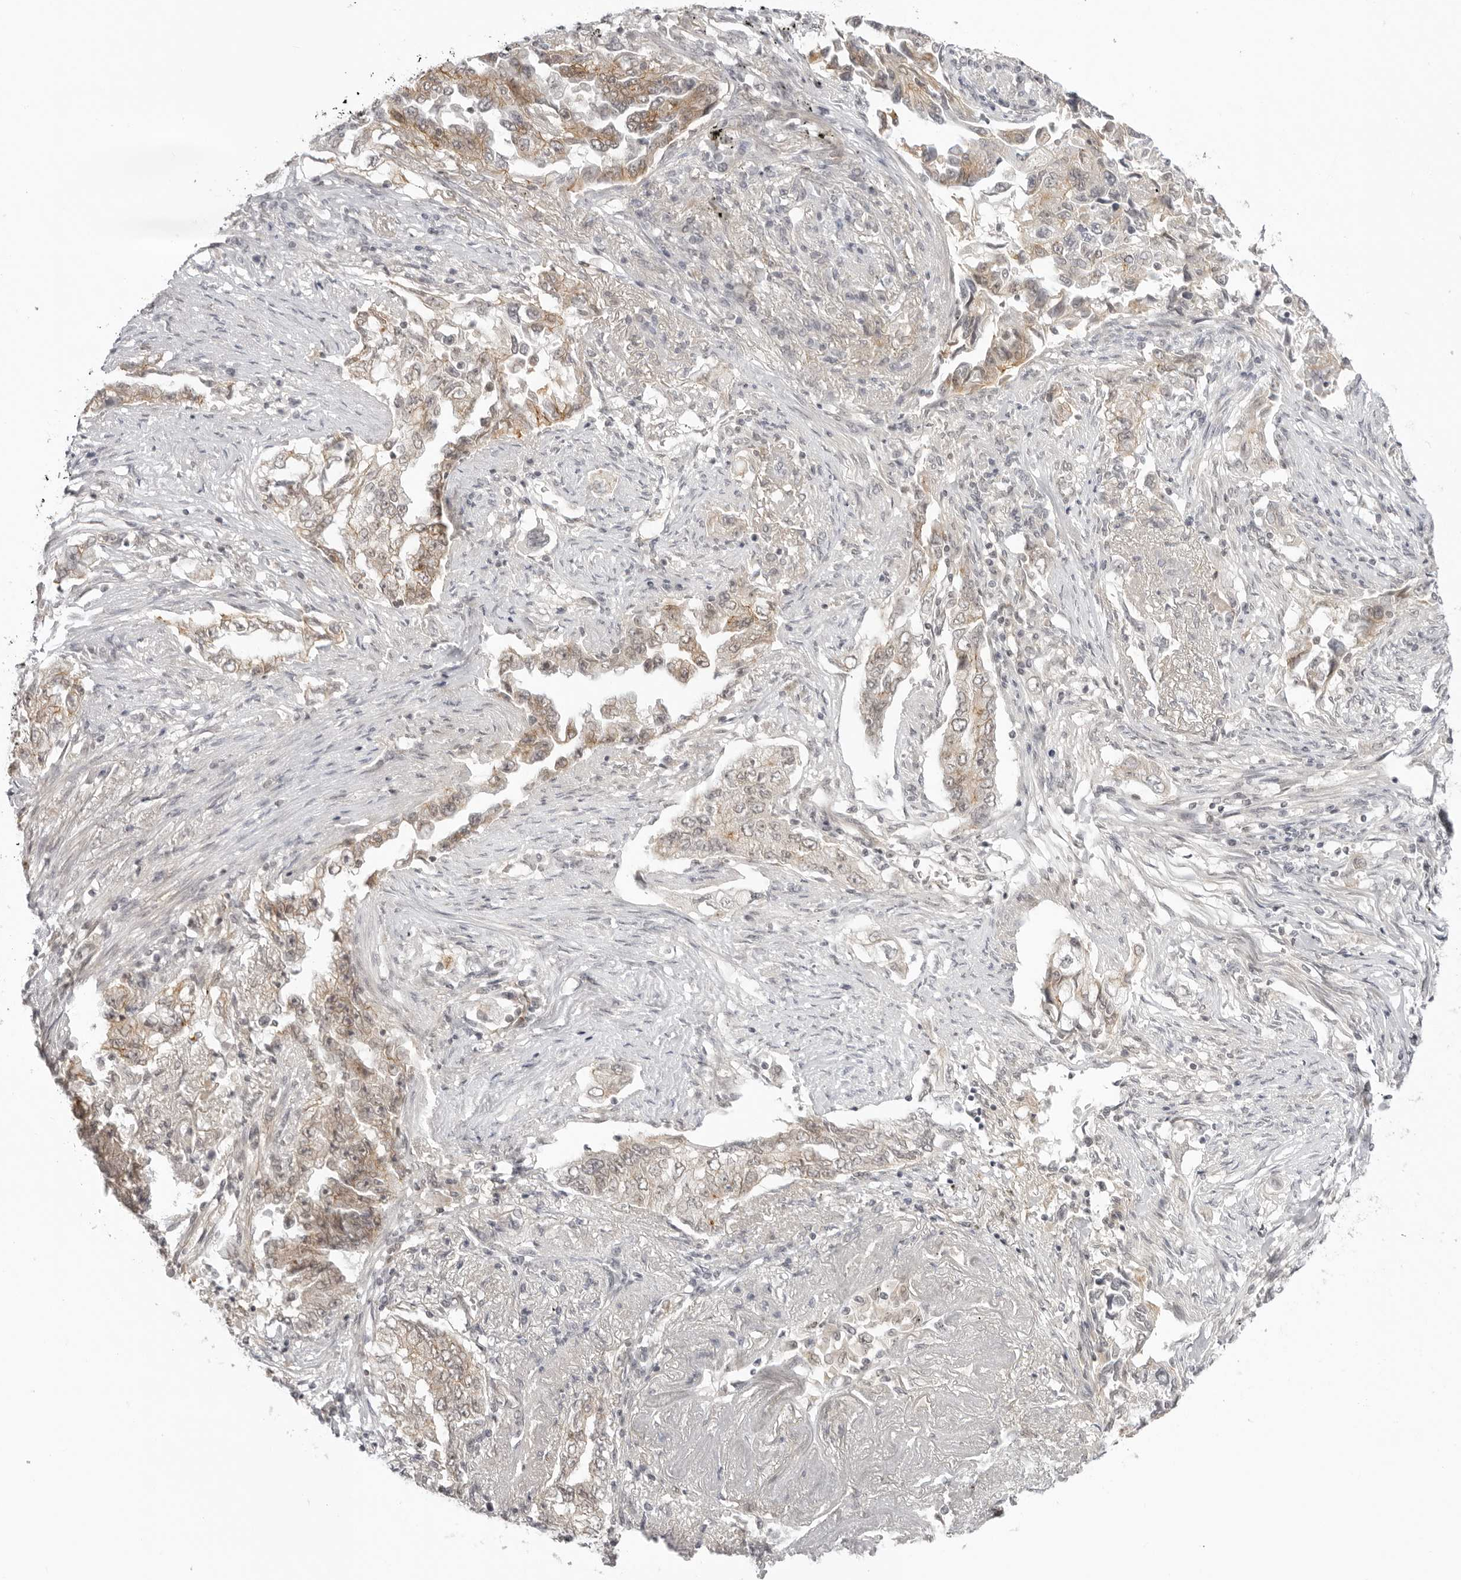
{"staining": {"intensity": "moderate", "quantity": ">75%", "location": "cytoplasmic/membranous"}, "tissue": "lung cancer", "cell_type": "Tumor cells", "image_type": "cancer", "snomed": [{"axis": "morphology", "description": "Adenocarcinoma, NOS"}, {"axis": "topography", "description": "Lung"}], "caption": "Human lung cancer stained with a brown dye exhibits moderate cytoplasmic/membranous positive staining in approximately >75% of tumor cells.", "gene": "TRAPPC3", "patient": {"sex": "female", "age": 51}}